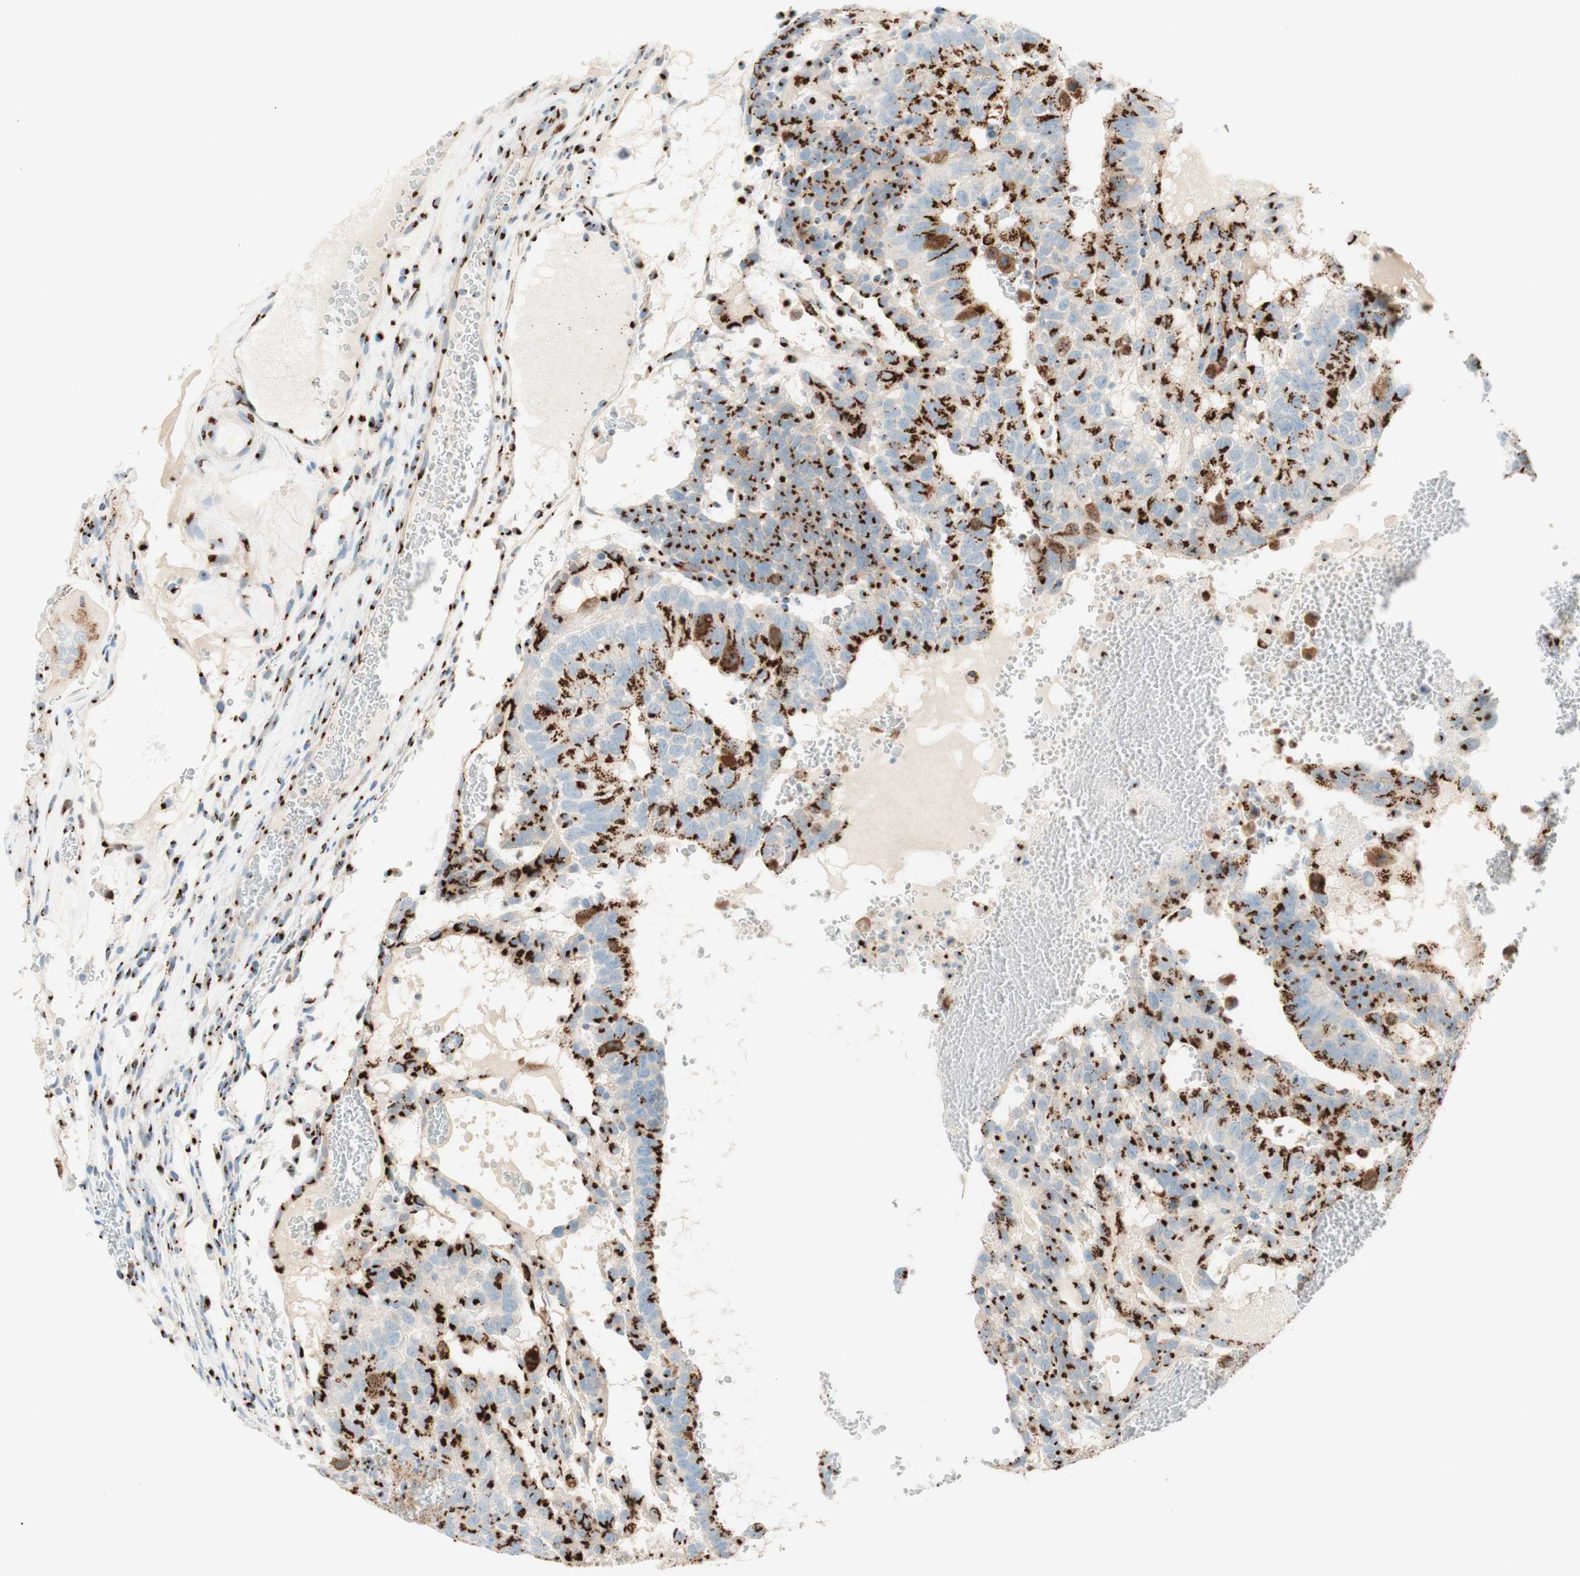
{"staining": {"intensity": "strong", "quantity": ">75%", "location": "cytoplasmic/membranous"}, "tissue": "testis cancer", "cell_type": "Tumor cells", "image_type": "cancer", "snomed": [{"axis": "morphology", "description": "Seminoma, NOS"}, {"axis": "morphology", "description": "Carcinoma, Embryonal, NOS"}, {"axis": "topography", "description": "Testis"}], "caption": "The histopathology image demonstrates immunohistochemical staining of testis embryonal carcinoma. There is strong cytoplasmic/membranous staining is present in approximately >75% of tumor cells. The staining was performed using DAB (3,3'-diaminobenzidine) to visualize the protein expression in brown, while the nuclei were stained in blue with hematoxylin (Magnification: 20x).", "gene": "GOLGB1", "patient": {"sex": "male", "age": 52}}